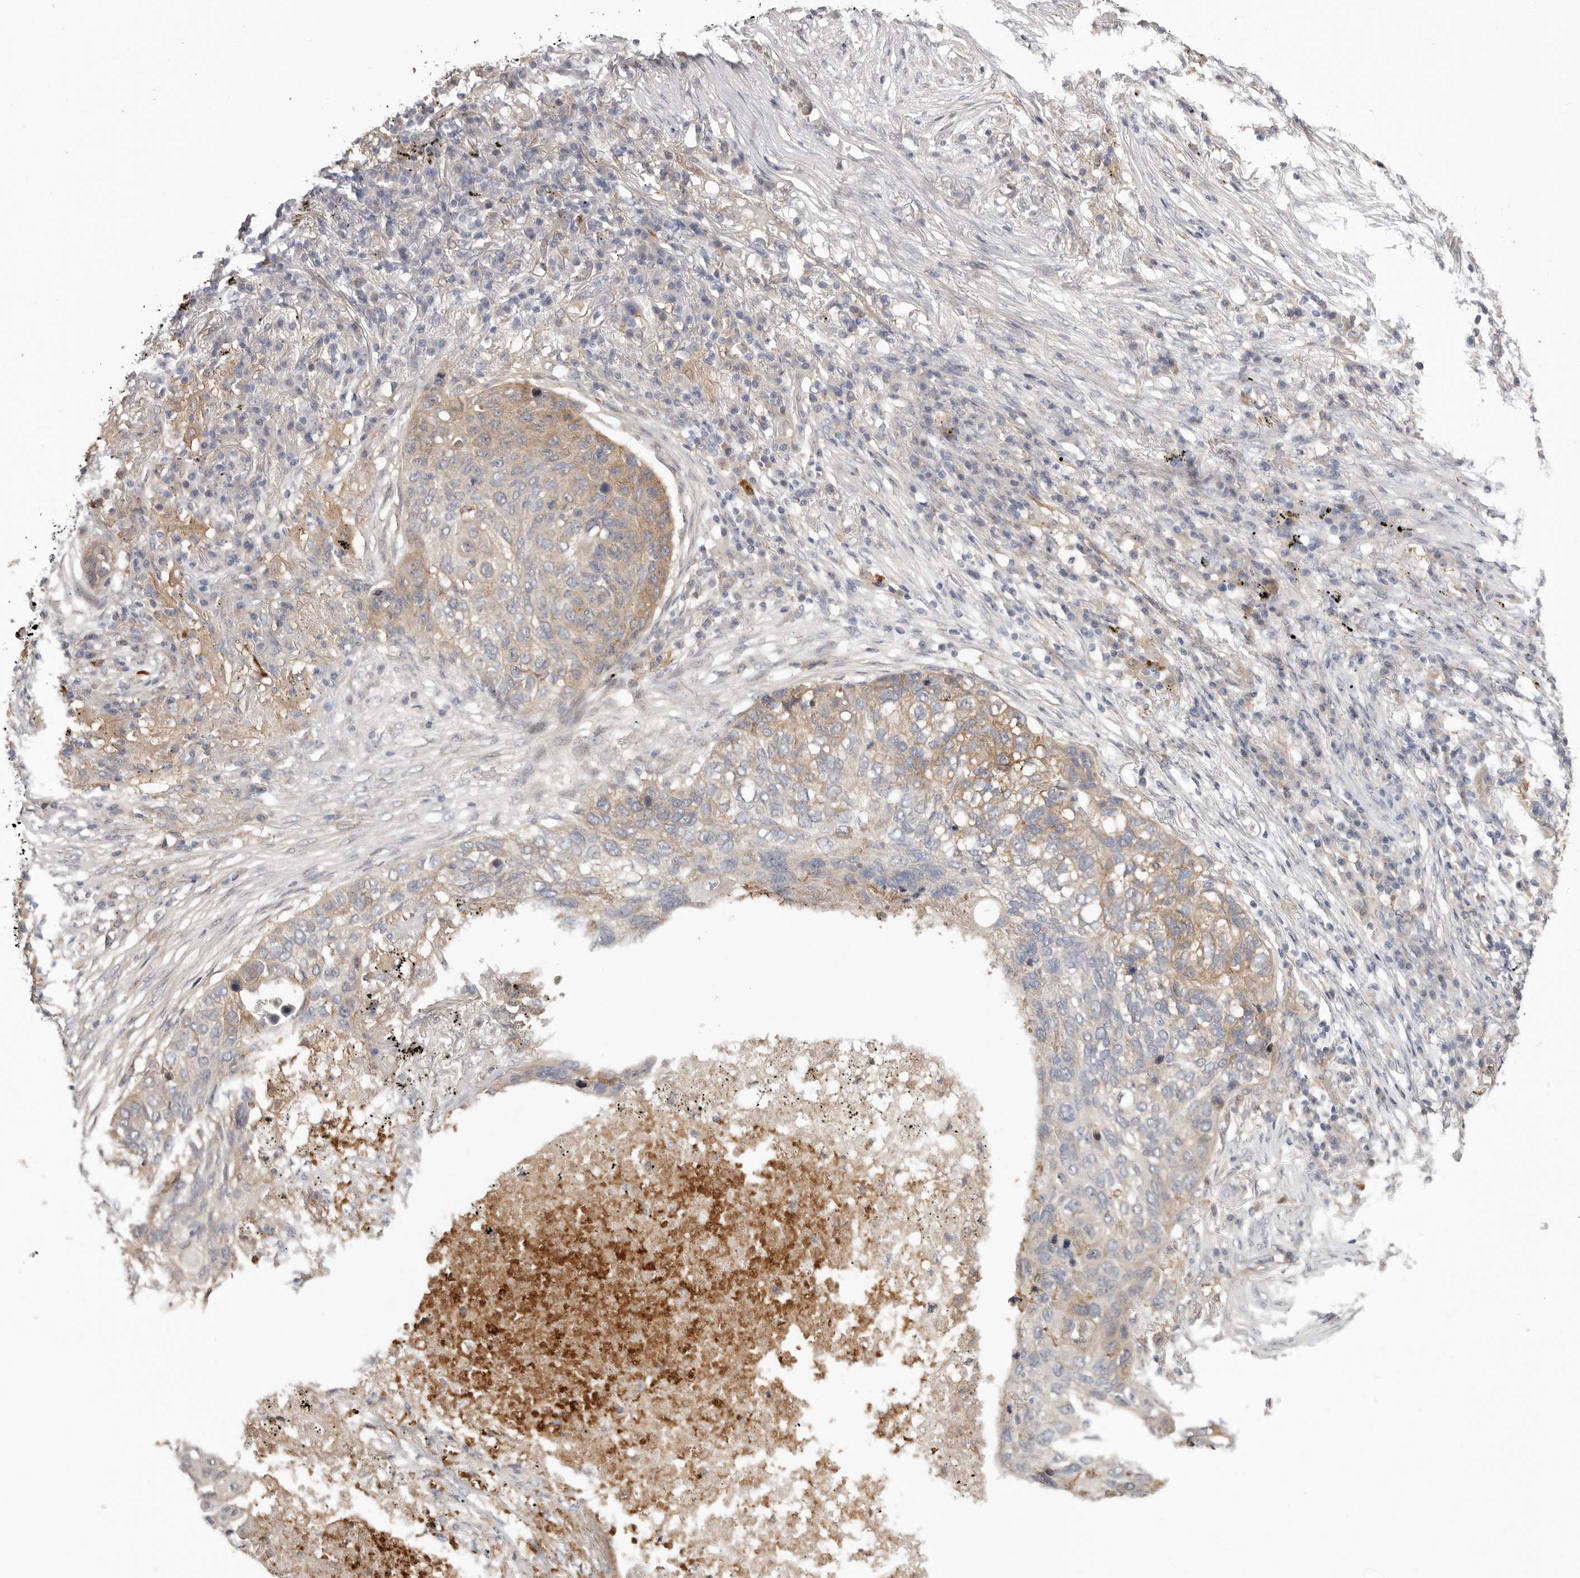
{"staining": {"intensity": "weak", "quantity": "<25%", "location": "cytoplasmic/membranous"}, "tissue": "lung cancer", "cell_type": "Tumor cells", "image_type": "cancer", "snomed": [{"axis": "morphology", "description": "Squamous cell carcinoma, NOS"}, {"axis": "topography", "description": "Lung"}], "caption": "Tumor cells are negative for protein expression in human squamous cell carcinoma (lung). (Brightfield microscopy of DAB immunohistochemistry (IHC) at high magnification).", "gene": "MSRB2", "patient": {"sex": "female", "age": 63}}